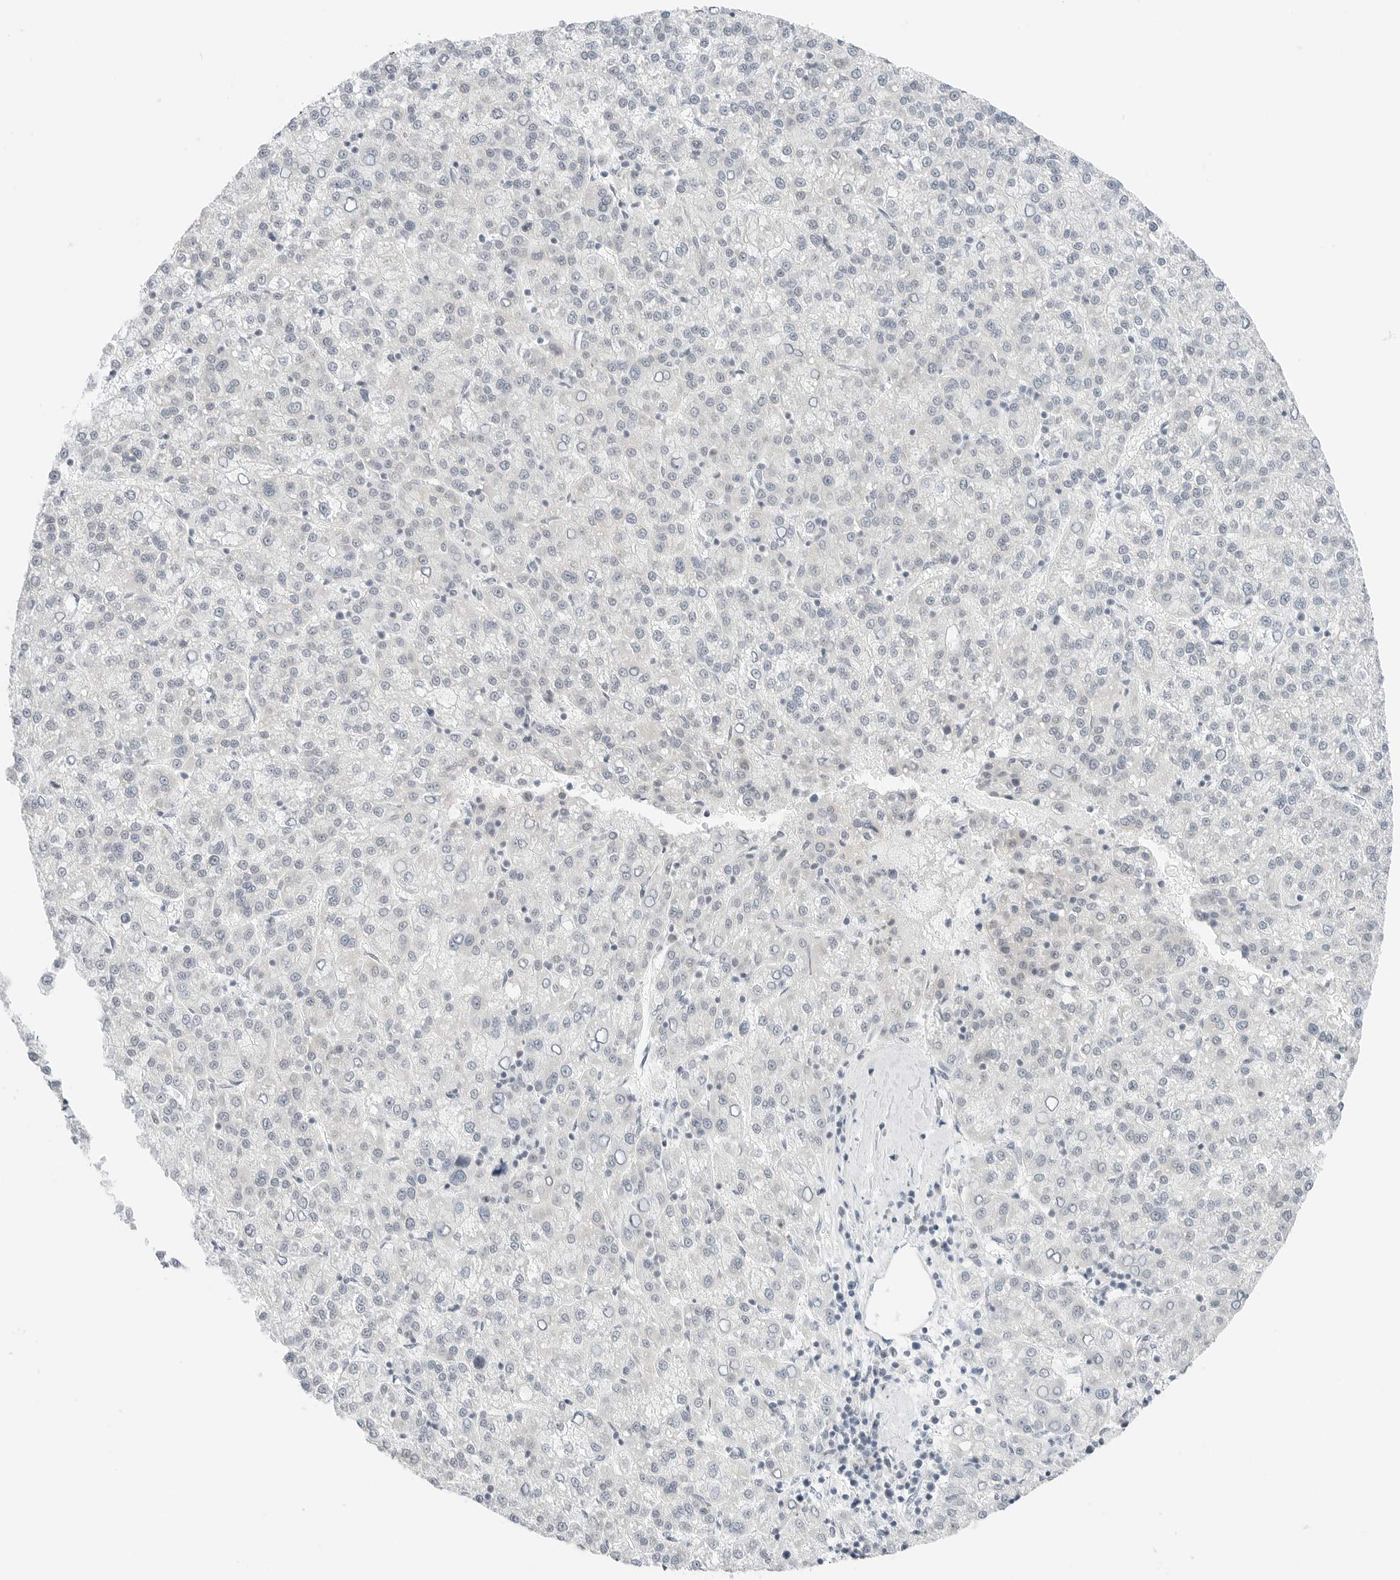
{"staining": {"intensity": "negative", "quantity": "none", "location": "none"}, "tissue": "liver cancer", "cell_type": "Tumor cells", "image_type": "cancer", "snomed": [{"axis": "morphology", "description": "Carcinoma, Hepatocellular, NOS"}, {"axis": "topography", "description": "Liver"}], "caption": "Tumor cells show no significant positivity in liver hepatocellular carcinoma. (IHC, brightfield microscopy, high magnification).", "gene": "CCSAP", "patient": {"sex": "female", "age": 58}}